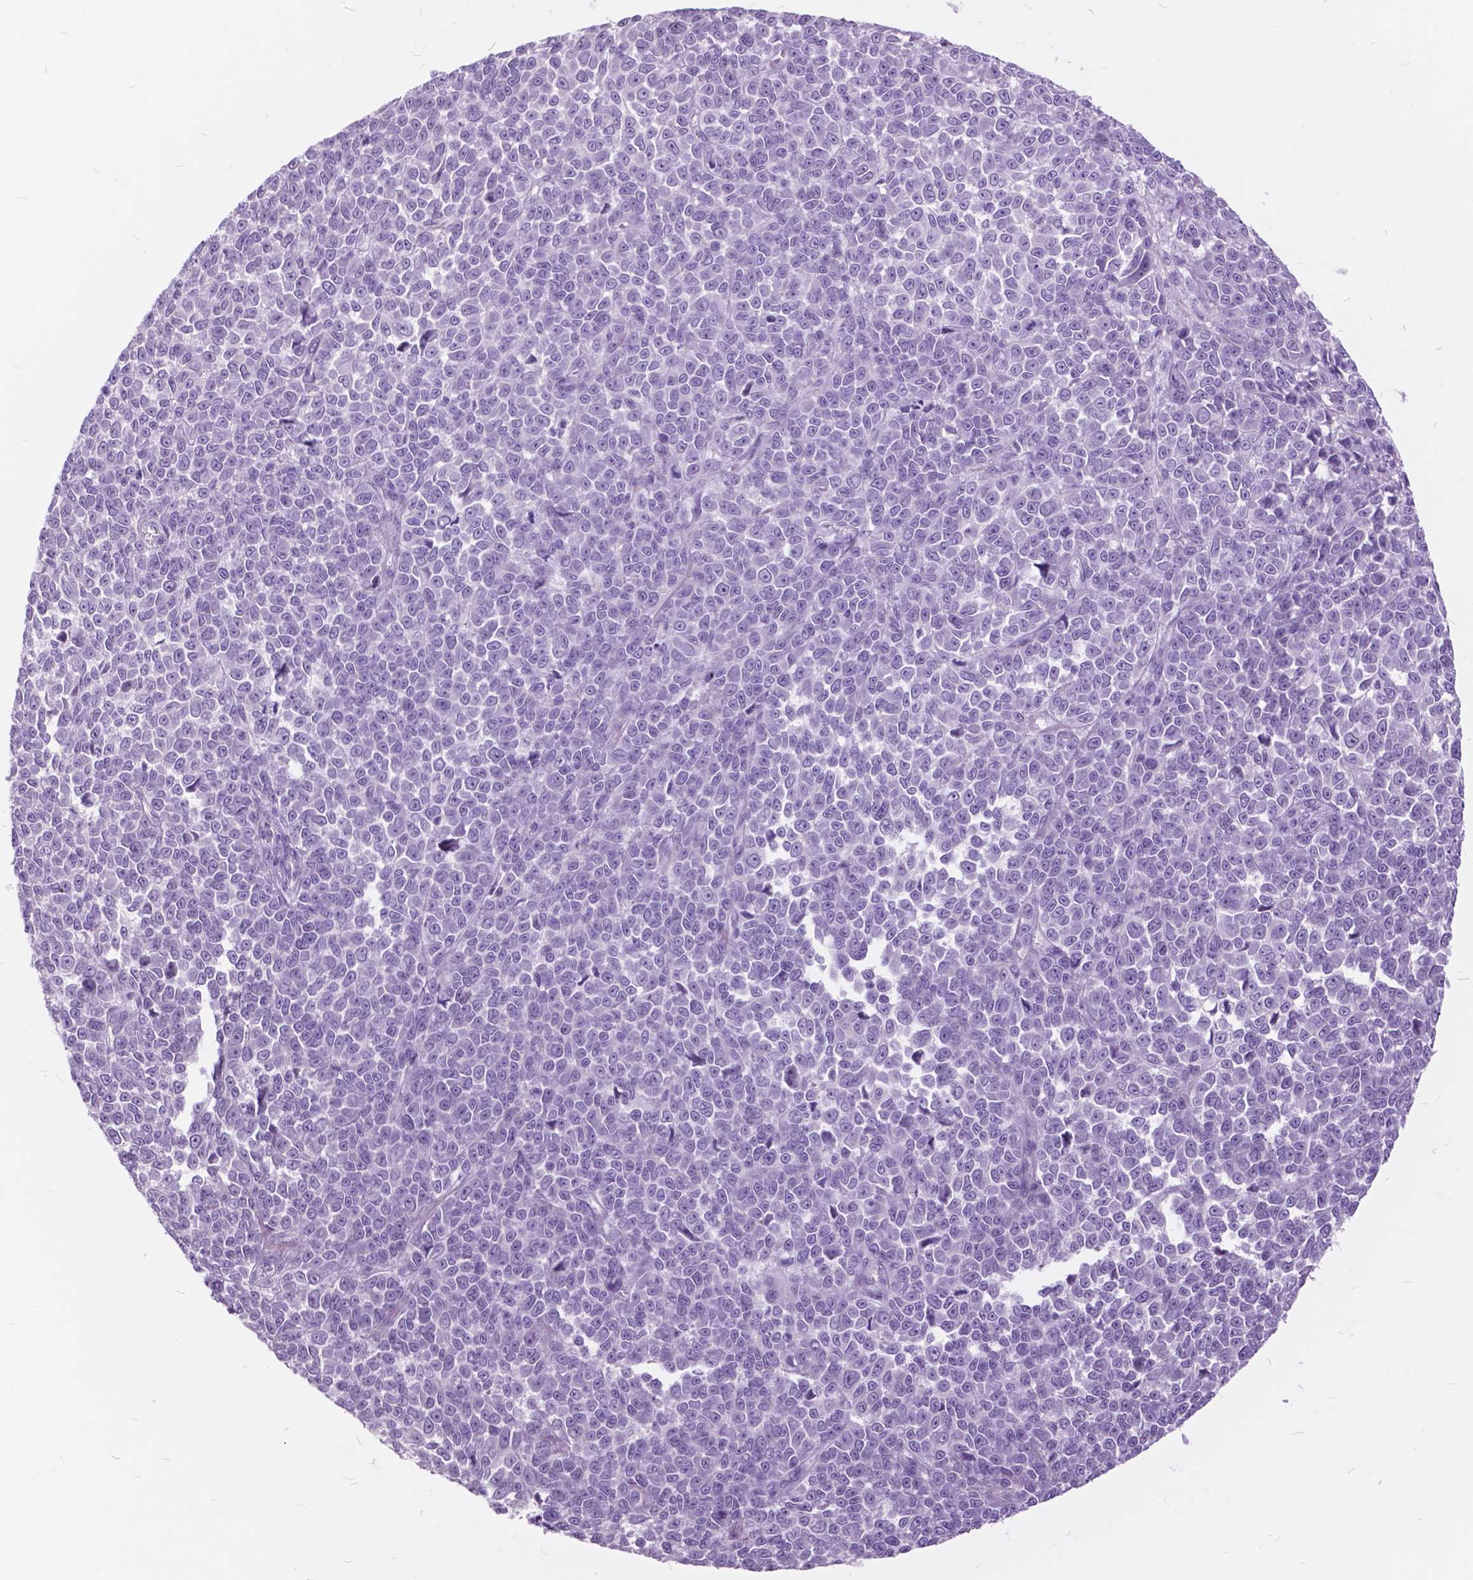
{"staining": {"intensity": "negative", "quantity": "none", "location": "none"}, "tissue": "melanoma", "cell_type": "Tumor cells", "image_type": "cancer", "snomed": [{"axis": "morphology", "description": "Malignant melanoma, NOS"}, {"axis": "topography", "description": "Skin"}], "caption": "The histopathology image shows no staining of tumor cells in malignant melanoma.", "gene": "GDF9", "patient": {"sex": "female", "age": 95}}